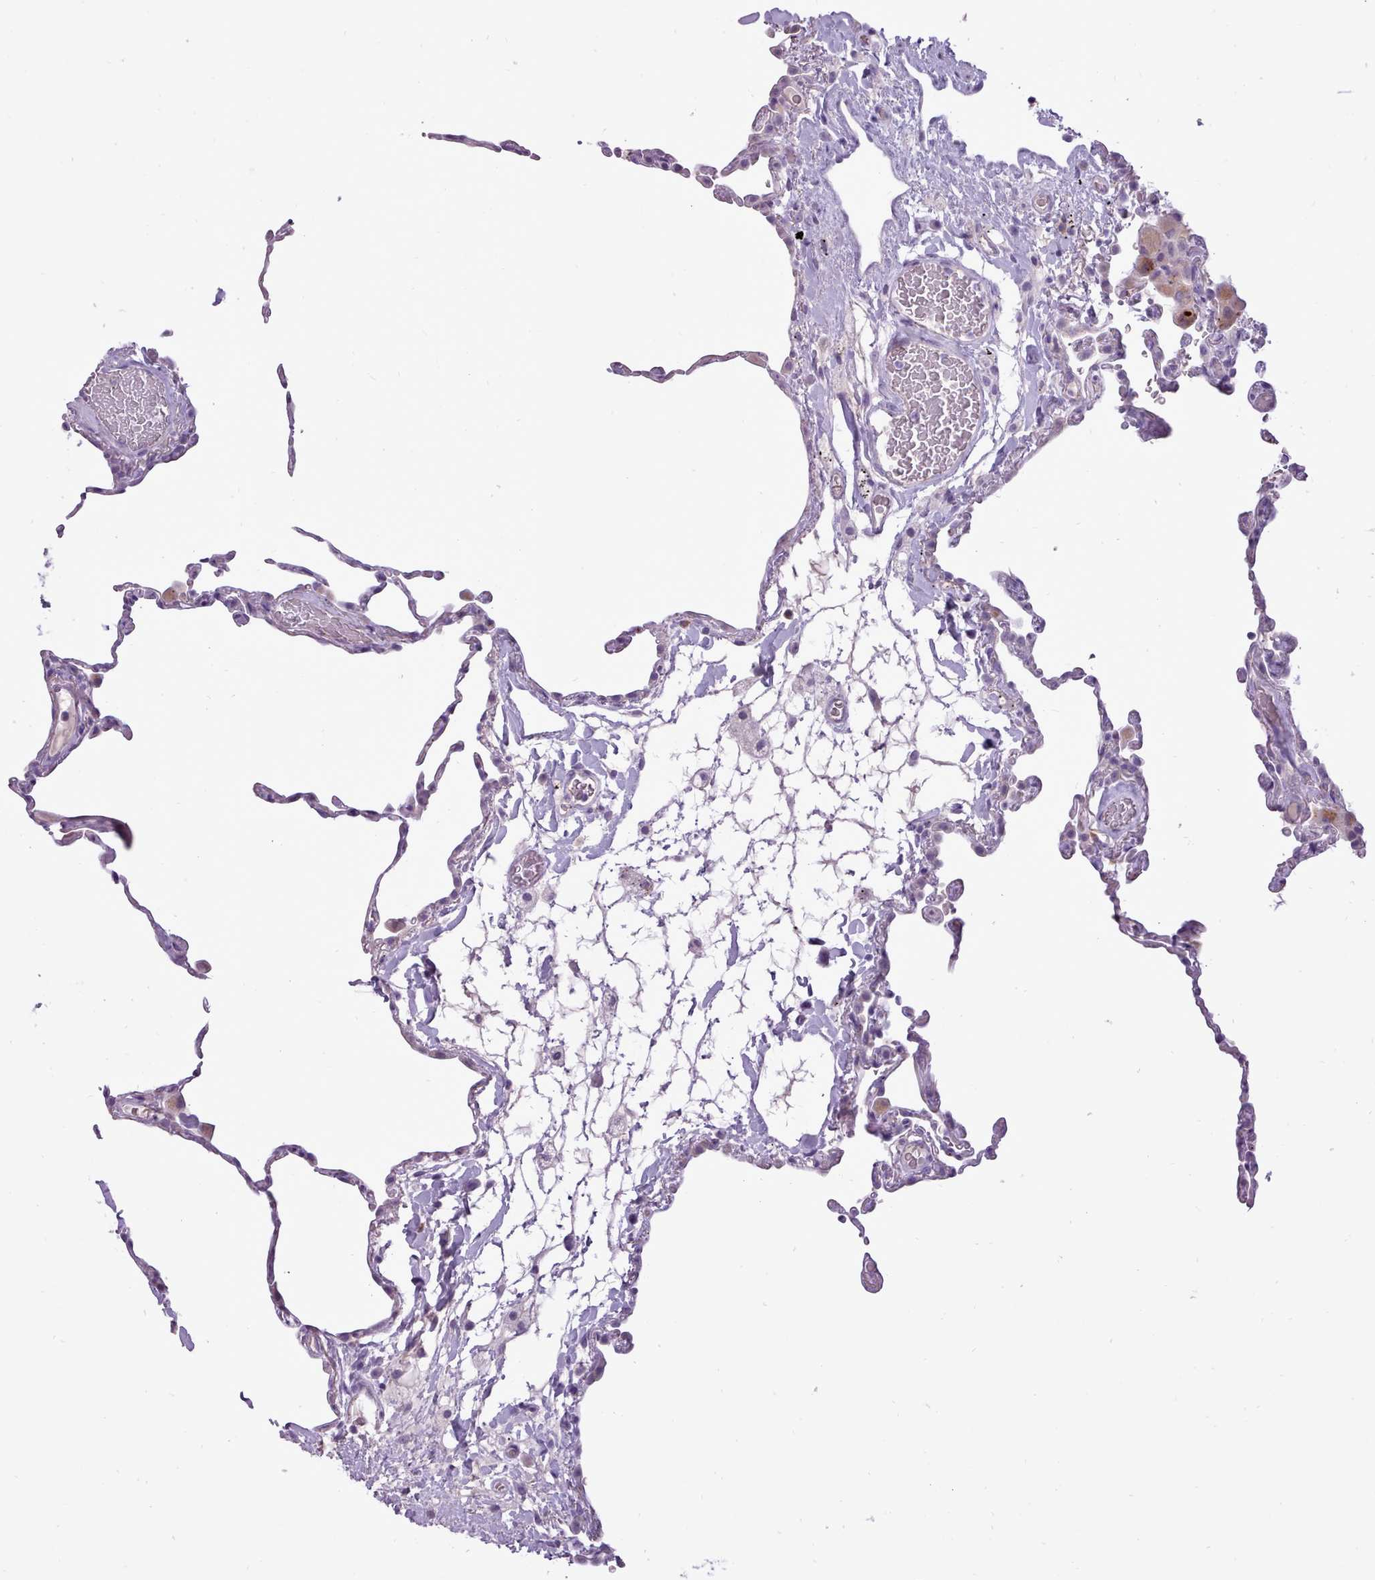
{"staining": {"intensity": "negative", "quantity": "none", "location": "none"}, "tissue": "lung", "cell_type": "Alveolar cells", "image_type": "normal", "snomed": [{"axis": "morphology", "description": "Normal tissue, NOS"}, {"axis": "topography", "description": "Lung"}], "caption": "This is a image of immunohistochemistry staining of unremarkable lung, which shows no staining in alveolar cells.", "gene": "ATRAID", "patient": {"sex": "female", "age": 57}}